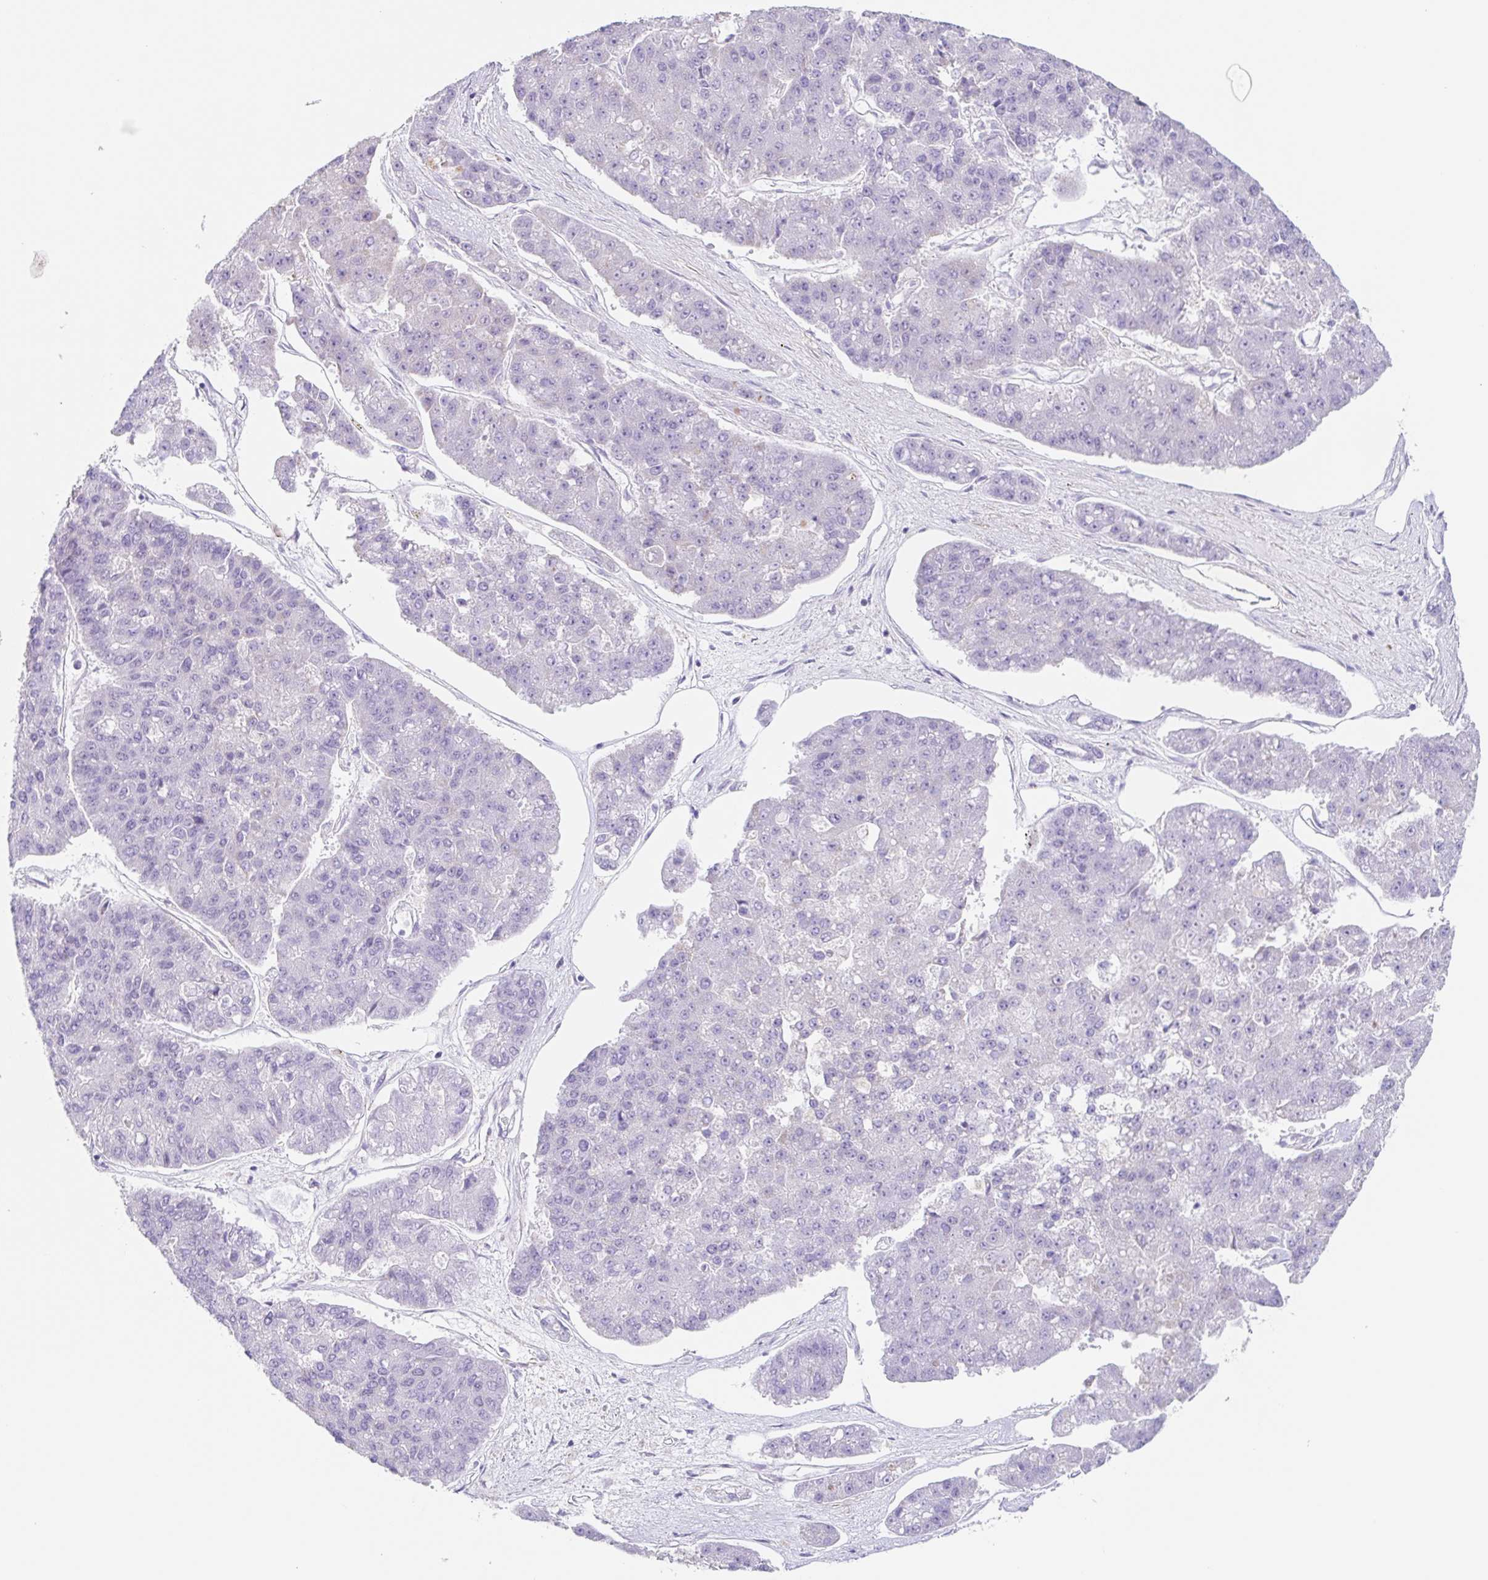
{"staining": {"intensity": "negative", "quantity": "none", "location": "none"}, "tissue": "pancreatic cancer", "cell_type": "Tumor cells", "image_type": "cancer", "snomed": [{"axis": "morphology", "description": "Adenocarcinoma, NOS"}, {"axis": "topography", "description": "Pancreas"}], "caption": "The image reveals no significant expression in tumor cells of adenocarcinoma (pancreatic).", "gene": "DCAF17", "patient": {"sex": "male", "age": 50}}